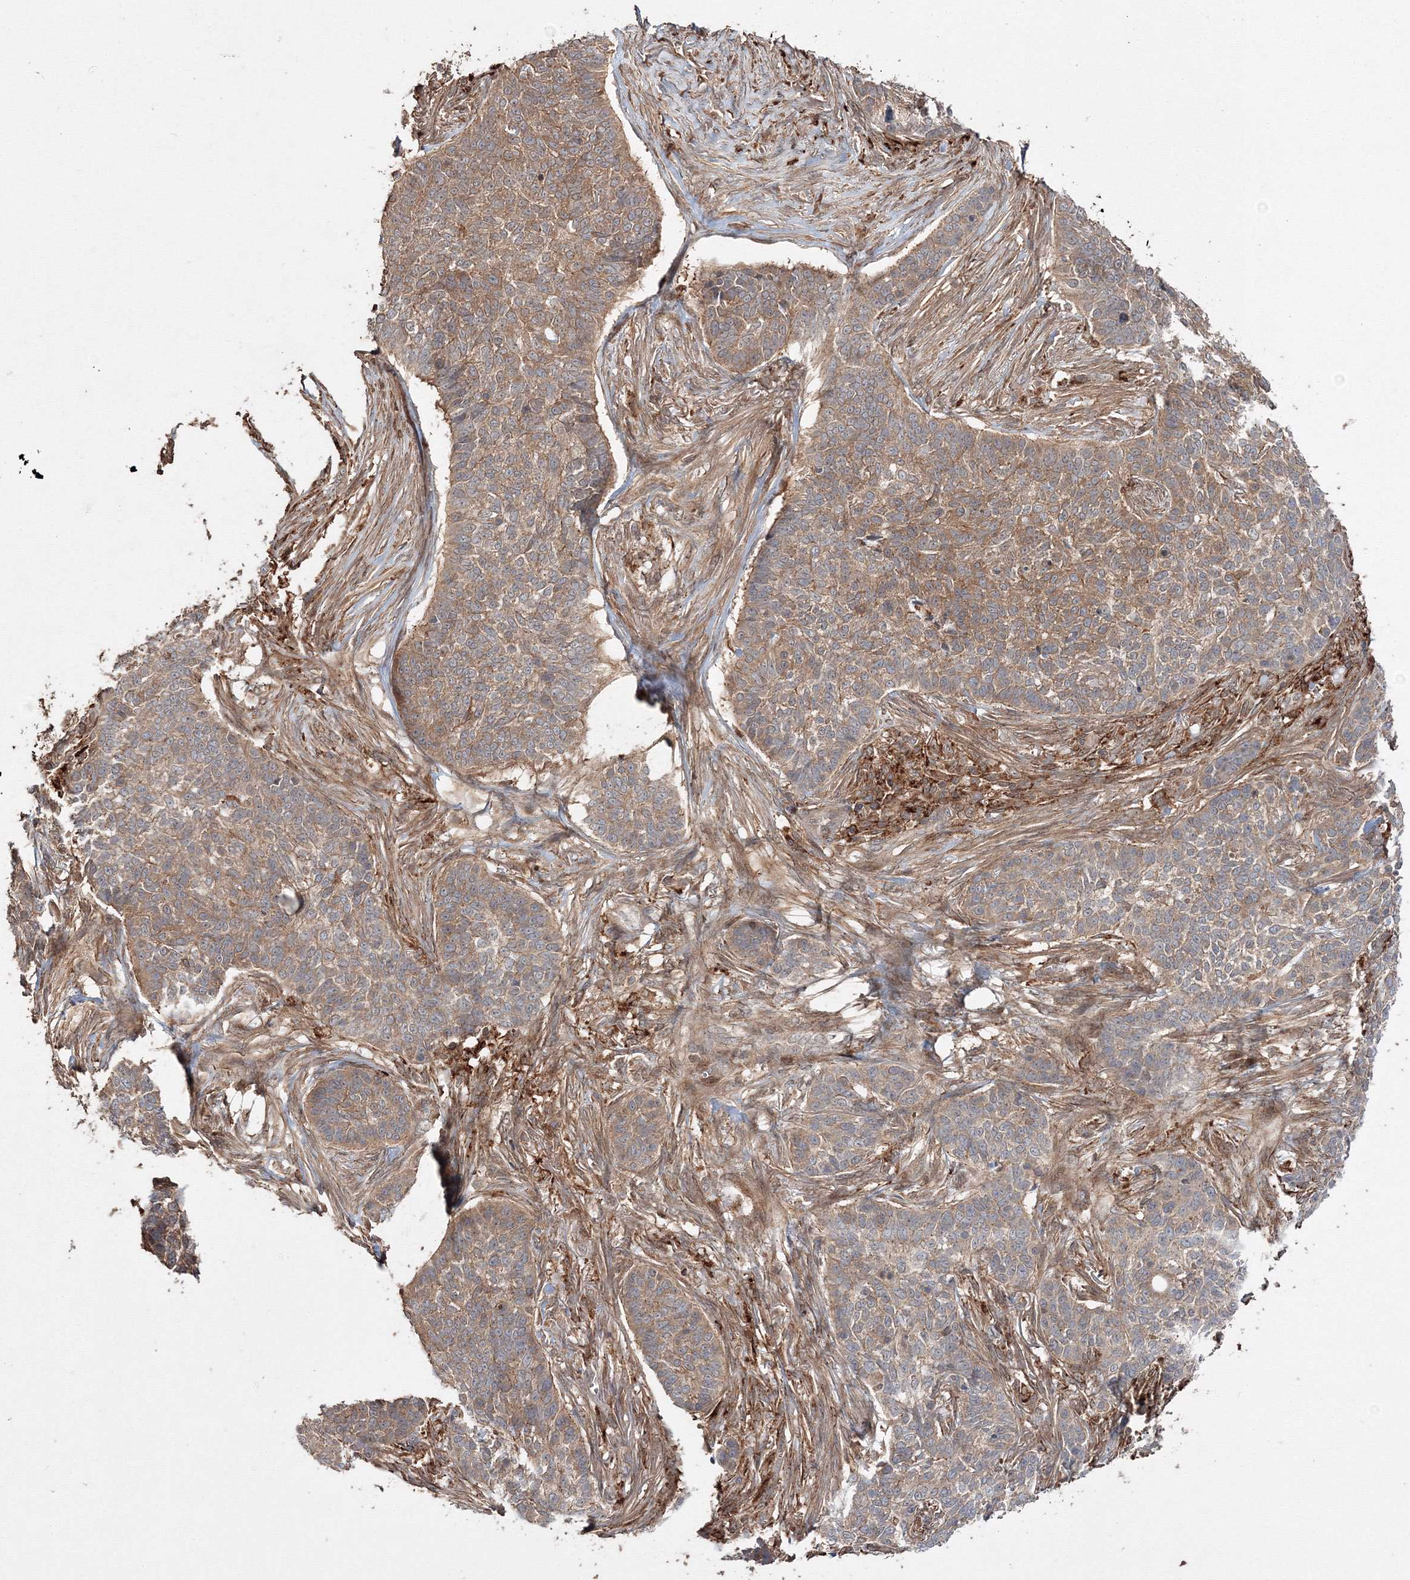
{"staining": {"intensity": "moderate", "quantity": ">75%", "location": "cytoplasmic/membranous"}, "tissue": "skin cancer", "cell_type": "Tumor cells", "image_type": "cancer", "snomed": [{"axis": "morphology", "description": "Basal cell carcinoma"}, {"axis": "topography", "description": "Skin"}], "caption": "Human basal cell carcinoma (skin) stained with a brown dye demonstrates moderate cytoplasmic/membranous positive staining in approximately >75% of tumor cells.", "gene": "DDO", "patient": {"sex": "male", "age": 85}}